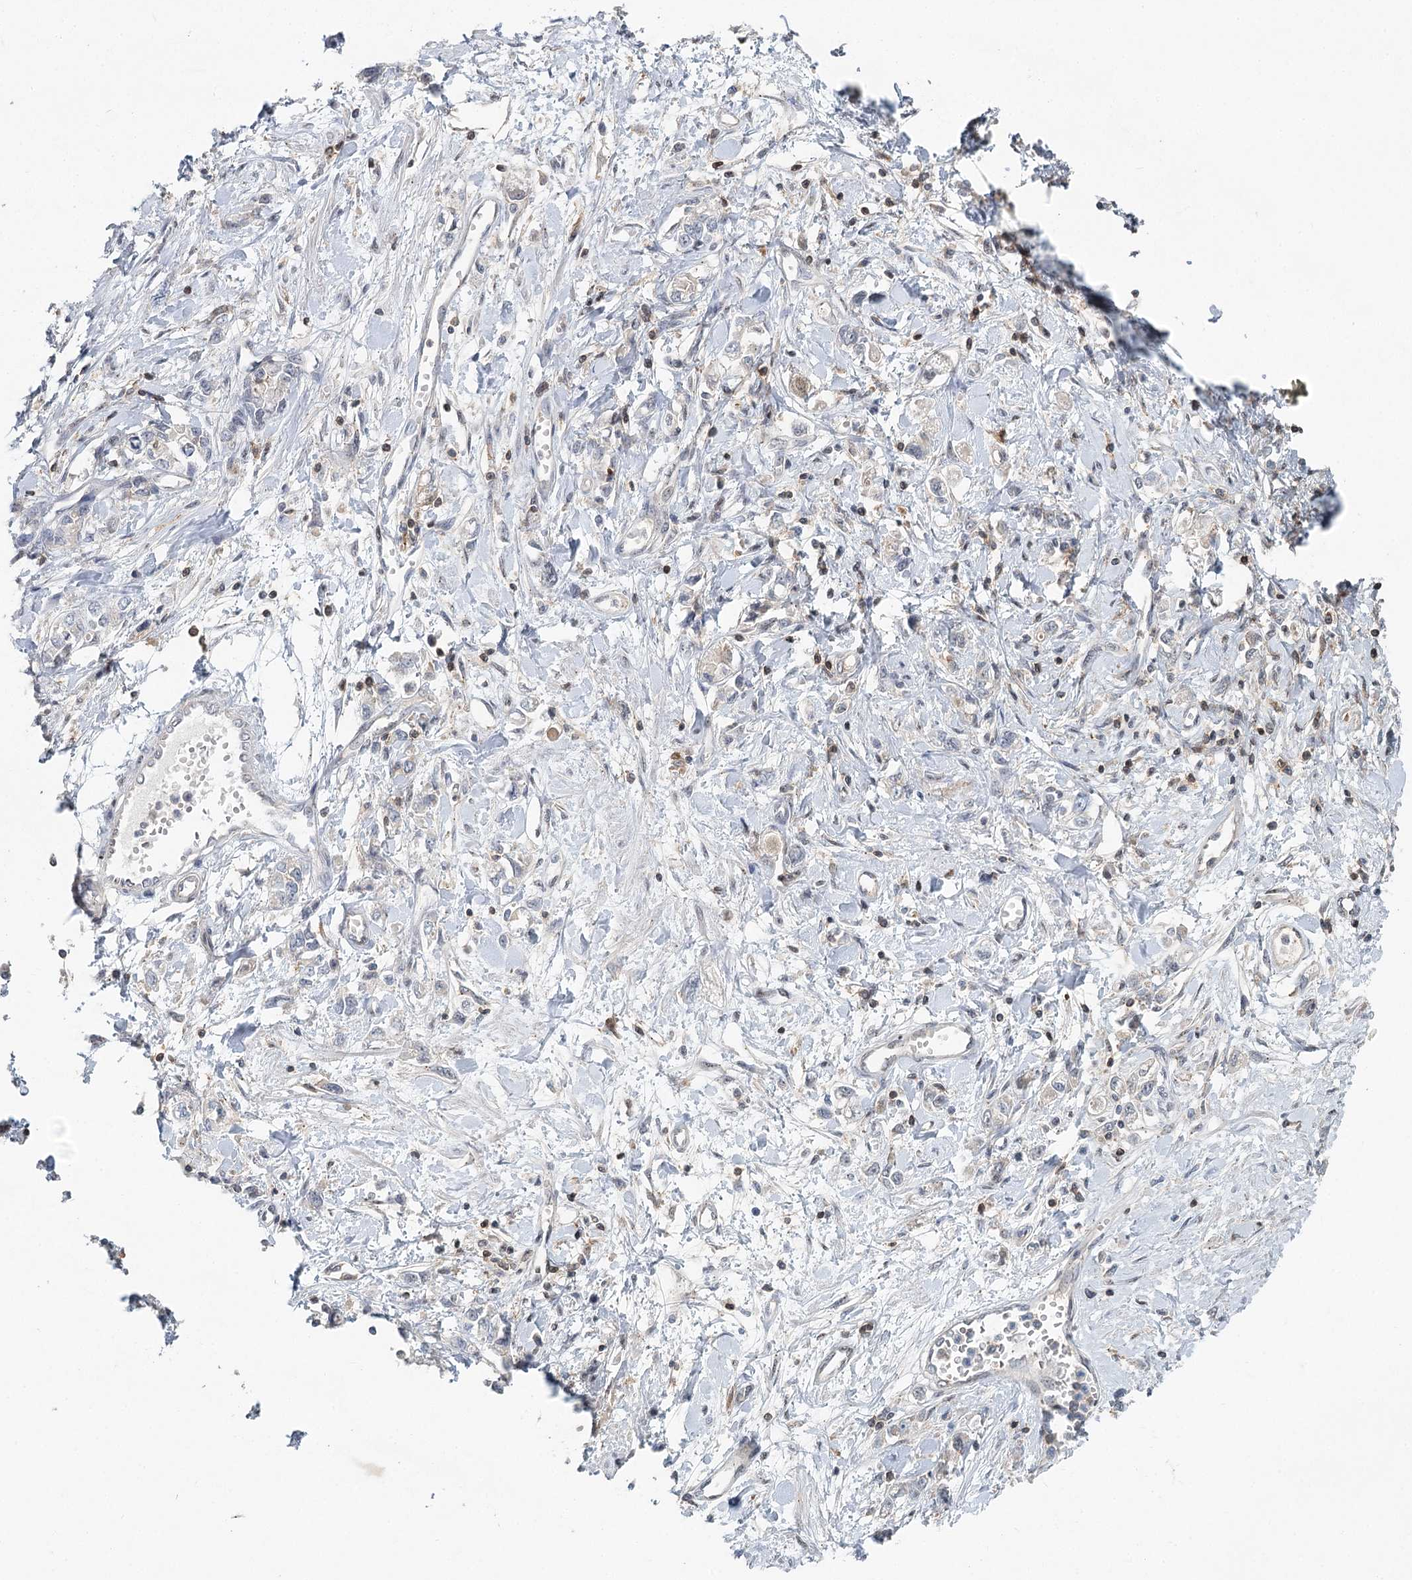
{"staining": {"intensity": "negative", "quantity": "none", "location": "none"}, "tissue": "stomach cancer", "cell_type": "Tumor cells", "image_type": "cancer", "snomed": [{"axis": "morphology", "description": "Adenocarcinoma, NOS"}, {"axis": "topography", "description": "Stomach"}], "caption": "Protein analysis of stomach adenocarcinoma shows no significant staining in tumor cells.", "gene": "CDC42SE2", "patient": {"sex": "female", "age": 76}}